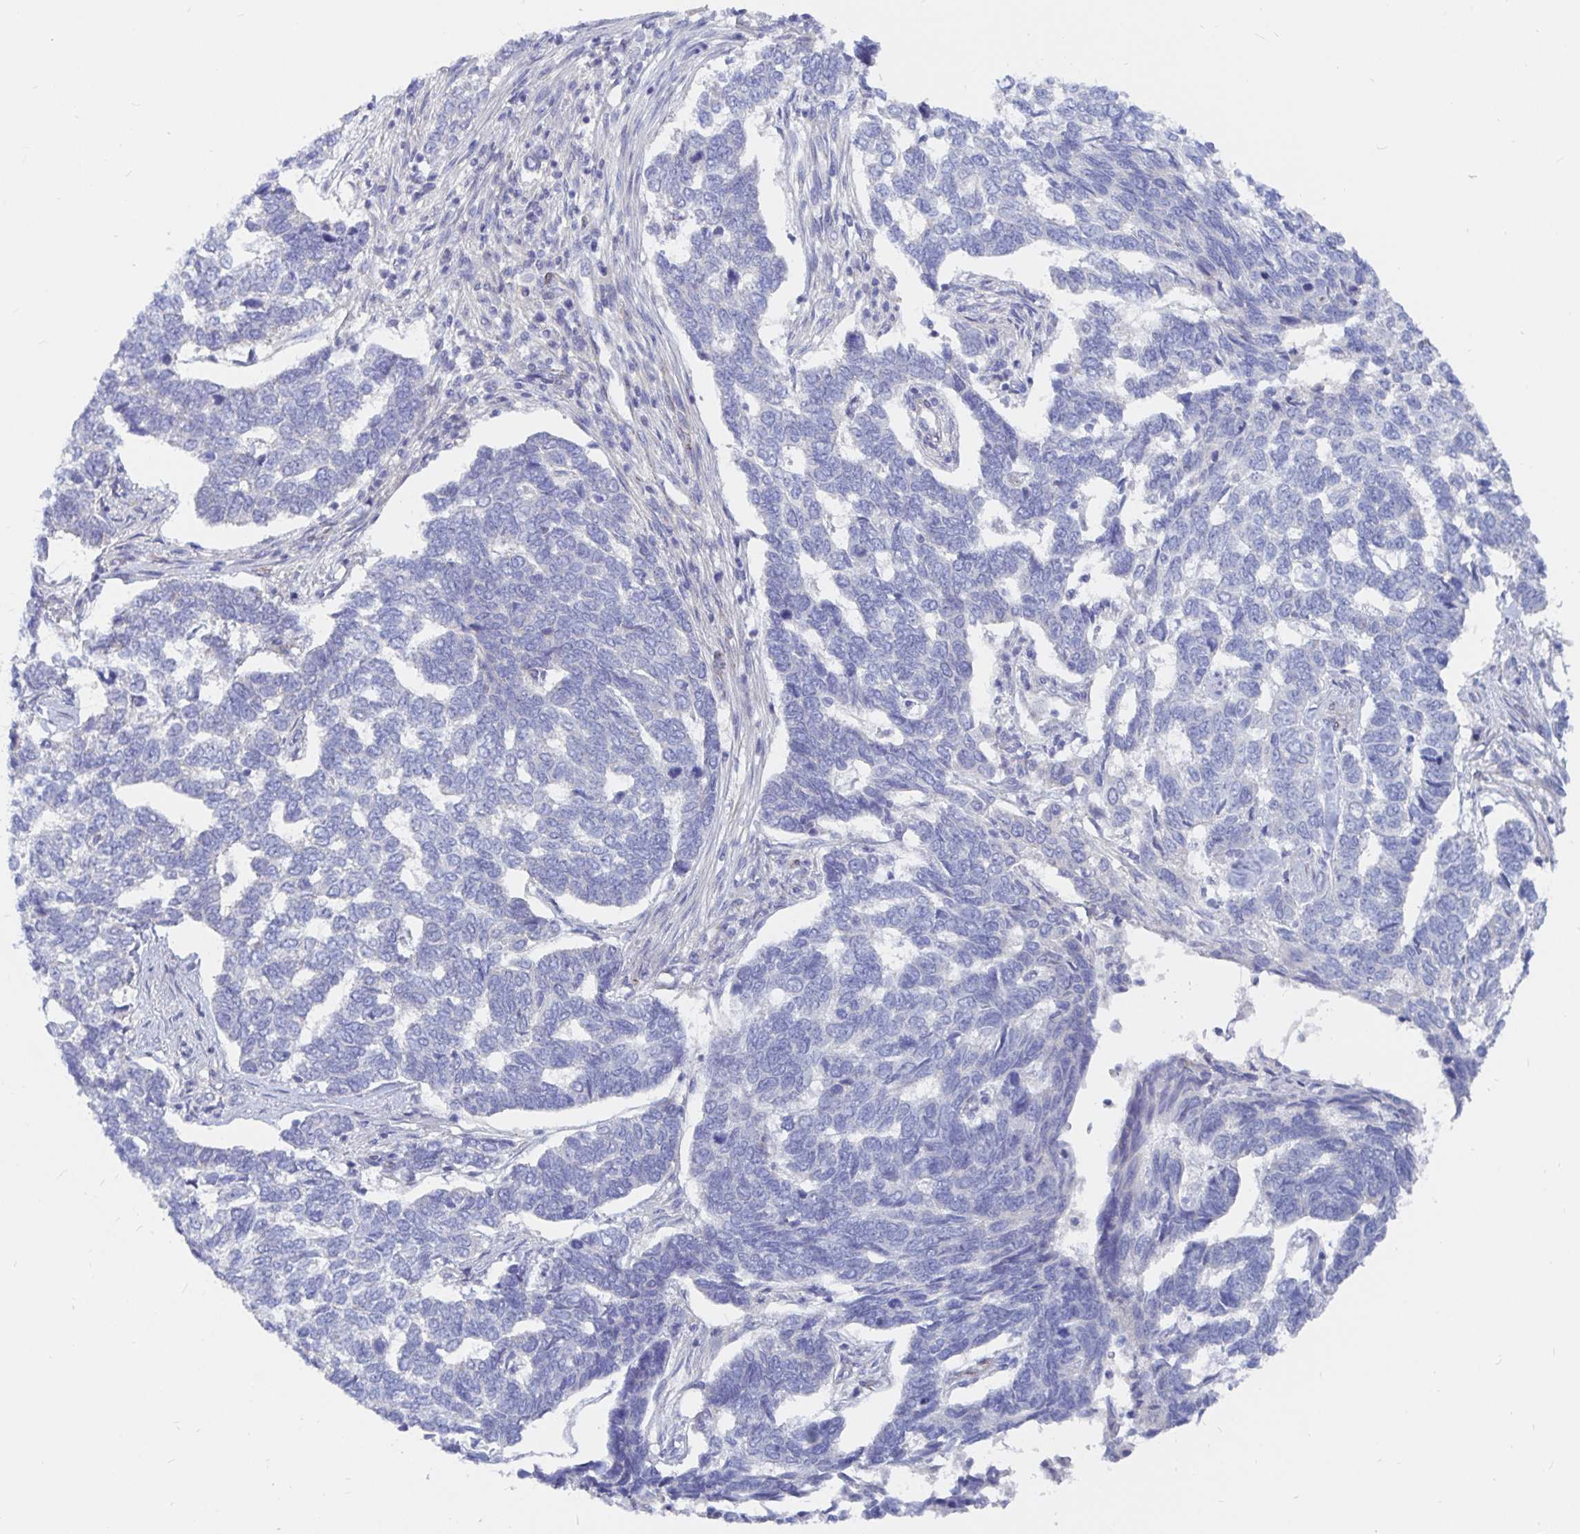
{"staining": {"intensity": "negative", "quantity": "none", "location": "none"}, "tissue": "skin cancer", "cell_type": "Tumor cells", "image_type": "cancer", "snomed": [{"axis": "morphology", "description": "Basal cell carcinoma"}, {"axis": "topography", "description": "Skin"}], "caption": "Immunohistochemistry of skin cancer shows no positivity in tumor cells. (Stains: DAB immunohistochemistry (IHC) with hematoxylin counter stain, Microscopy: brightfield microscopy at high magnification).", "gene": "COX16", "patient": {"sex": "female", "age": 65}}